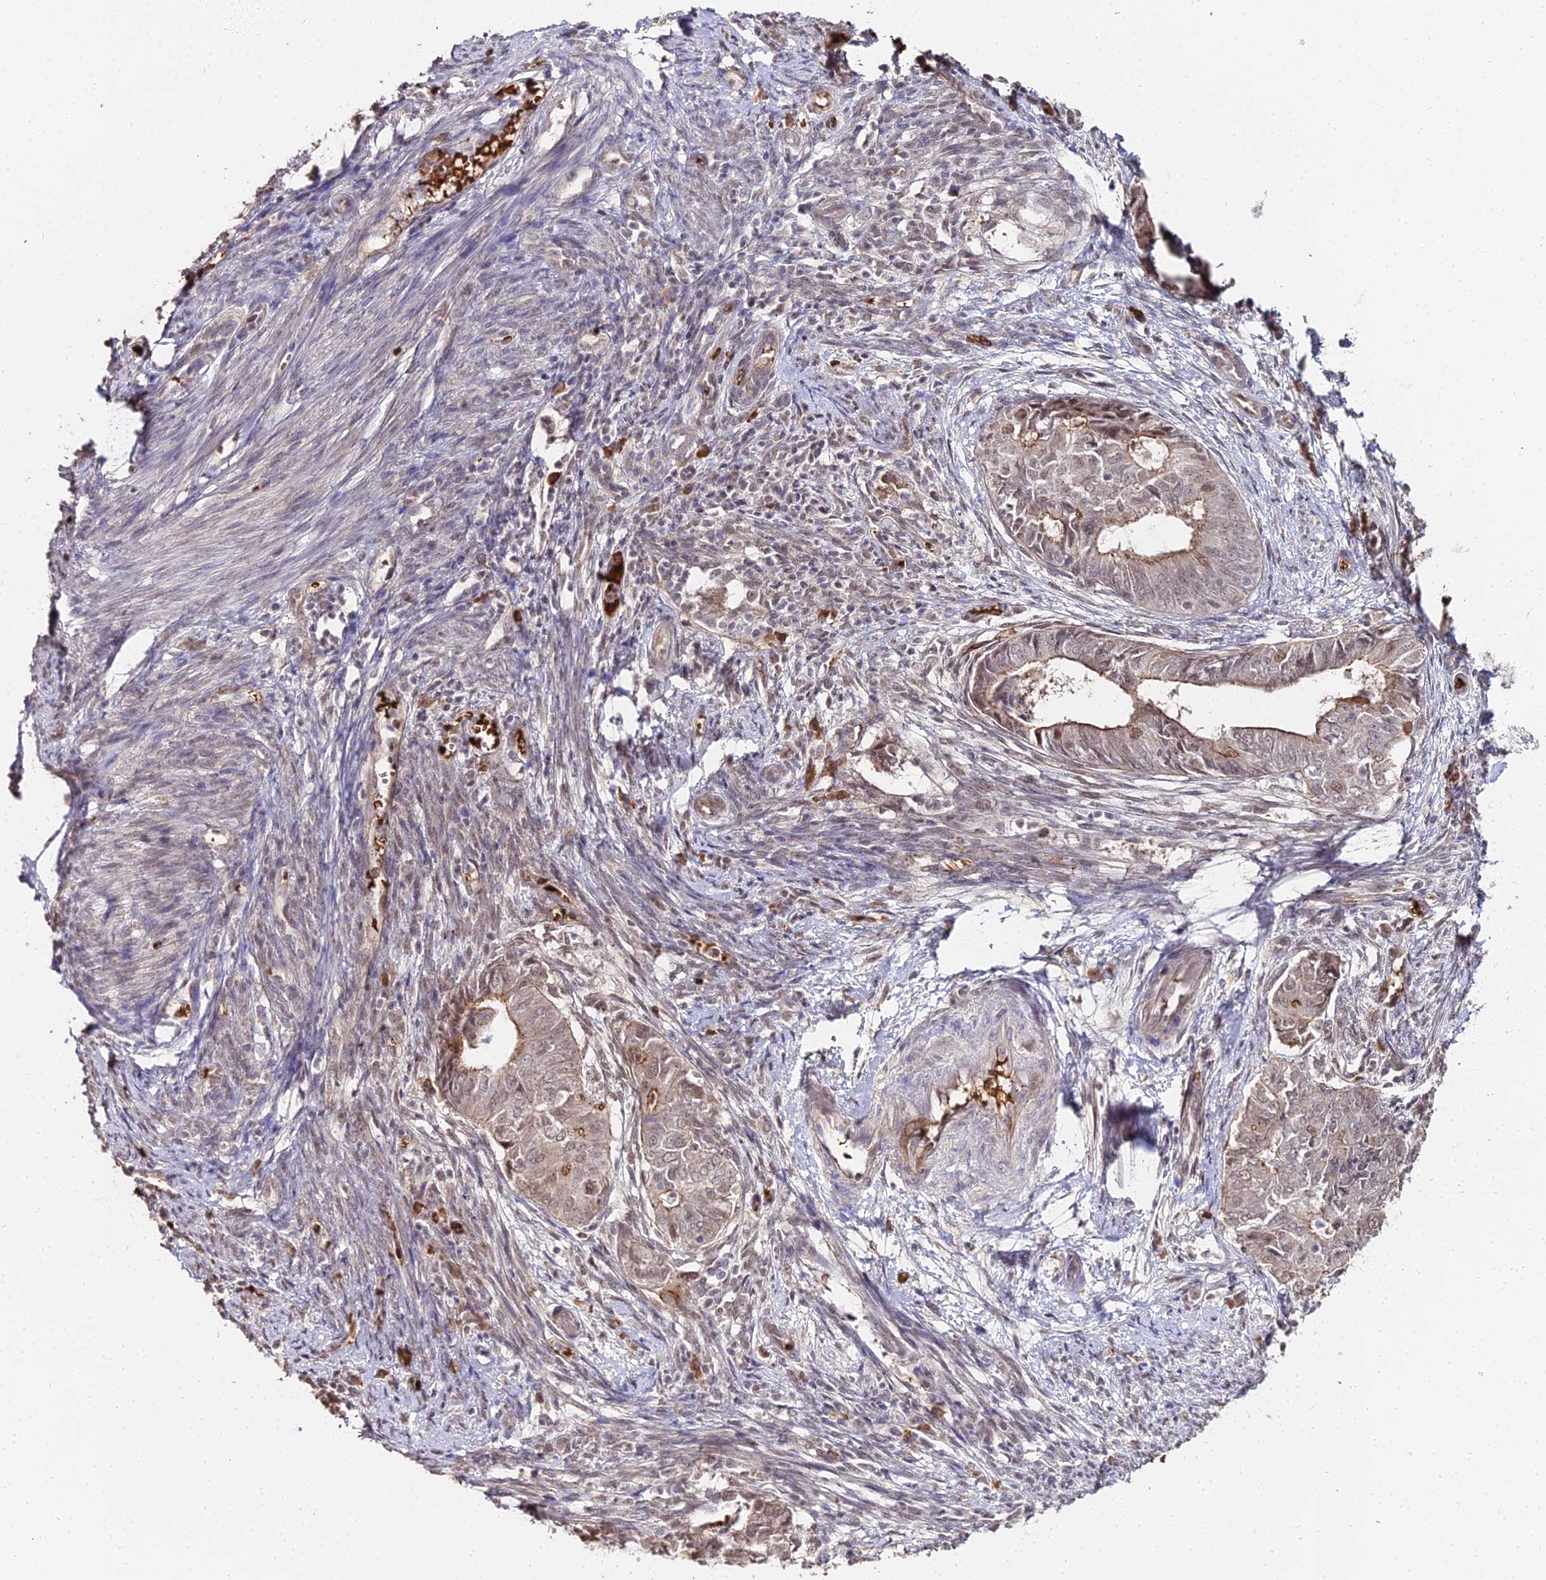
{"staining": {"intensity": "moderate", "quantity": "<25%", "location": "cytoplasmic/membranous,nuclear"}, "tissue": "endometrial cancer", "cell_type": "Tumor cells", "image_type": "cancer", "snomed": [{"axis": "morphology", "description": "Adenocarcinoma, NOS"}, {"axis": "topography", "description": "Endometrium"}], "caption": "There is low levels of moderate cytoplasmic/membranous and nuclear staining in tumor cells of adenocarcinoma (endometrial), as demonstrated by immunohistochemical staining (brown color).", "gene": "ZDBF2", "patient": {"sex": "female", "age": 62}}